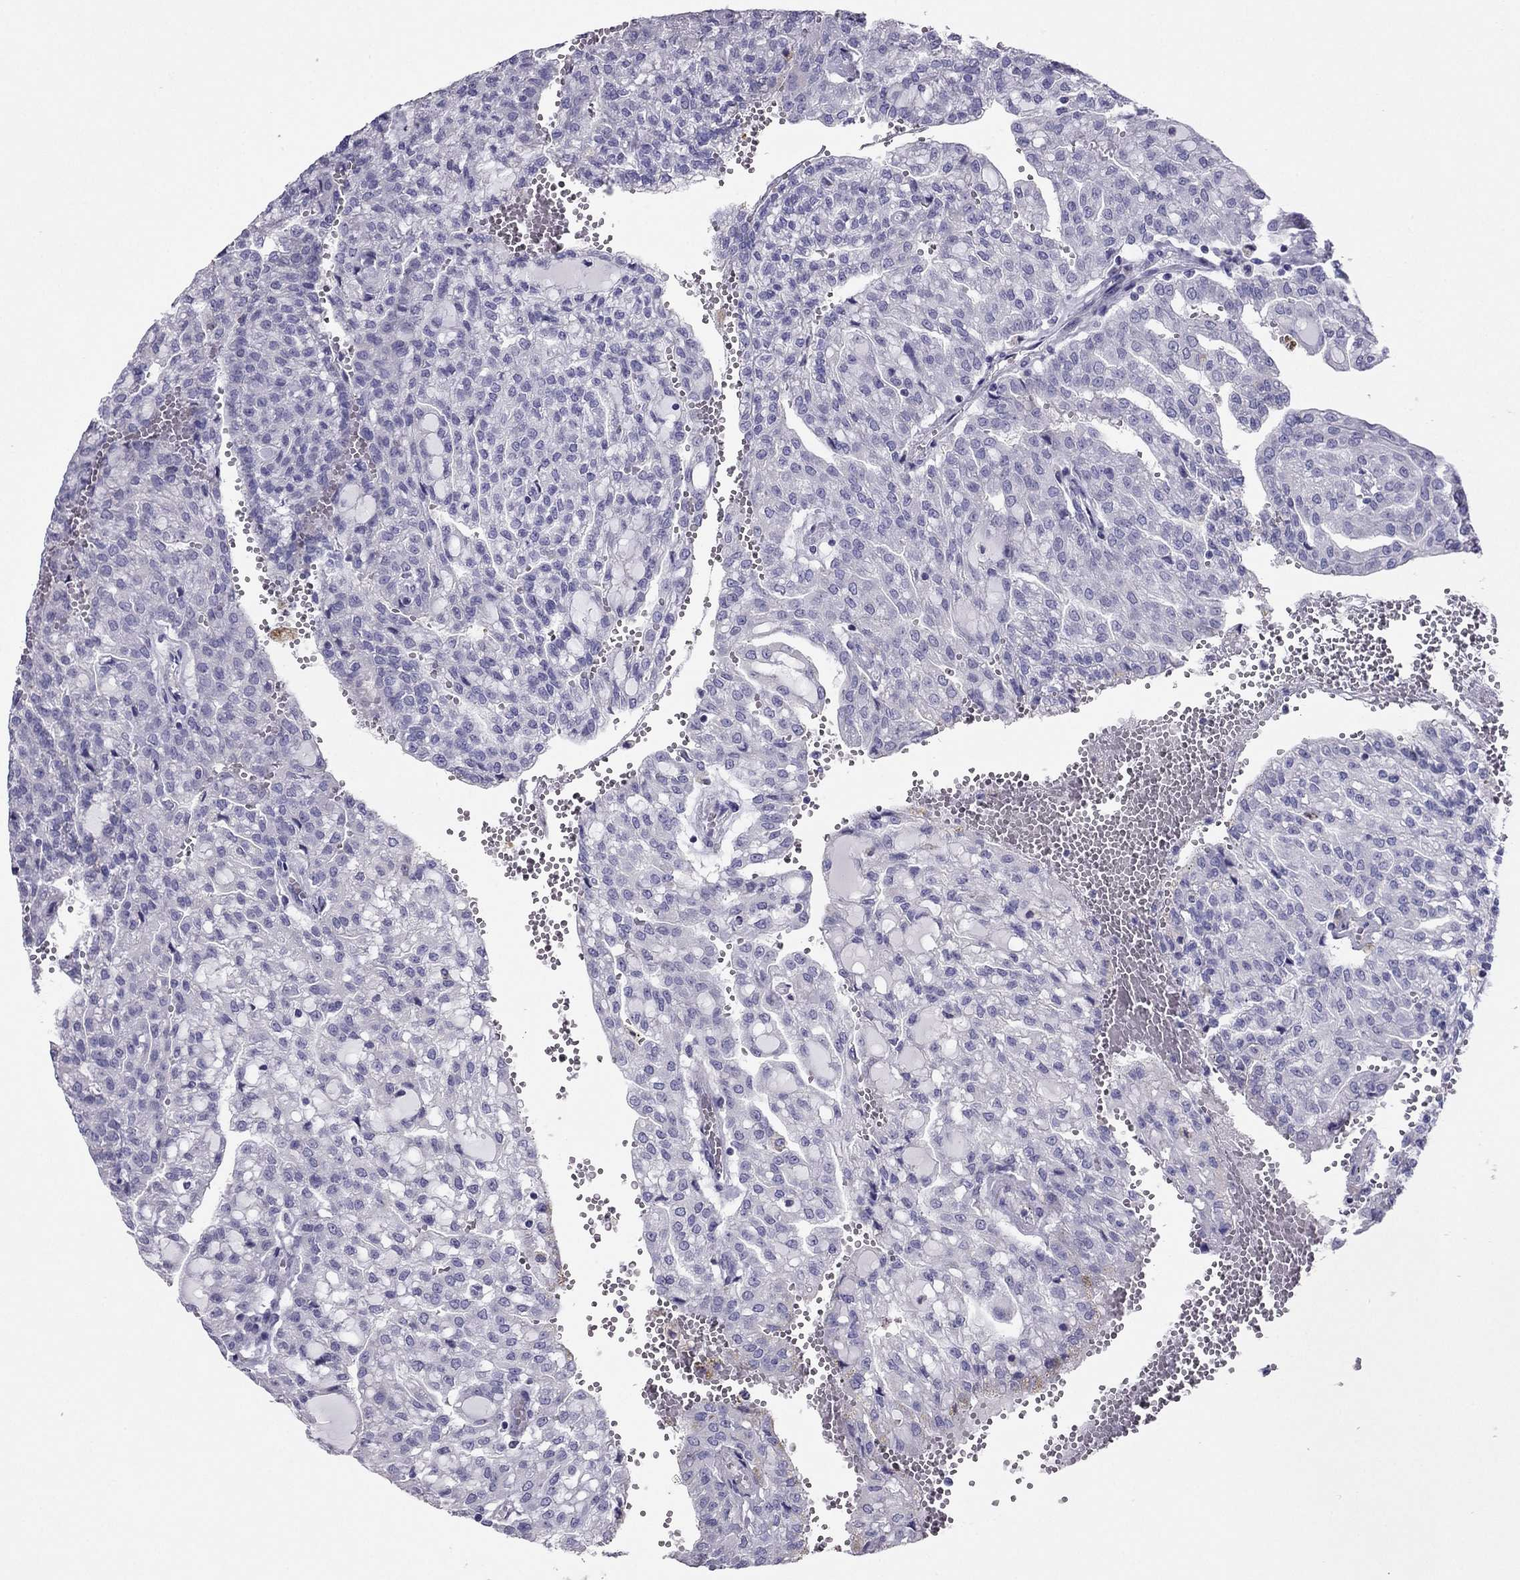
{"staining": {"intensity": "negative", "quantity": "none", "location": "none"}, "tissue": "renal cancer", "cell_type": "Tumor cells", "image_type": "cancer", "snomed": [{"axis": "morphology", "description": "Adenocarcinoma, NOS"}, {"axis": "topography", "description": "Kidney"}], "caption": "Photomicrograph shows no significant protein staining in tumor cells of renal cancer (adenocarcinoma).", "gene": "MAEL", "patient": {"sex": "male", "age": 63}}